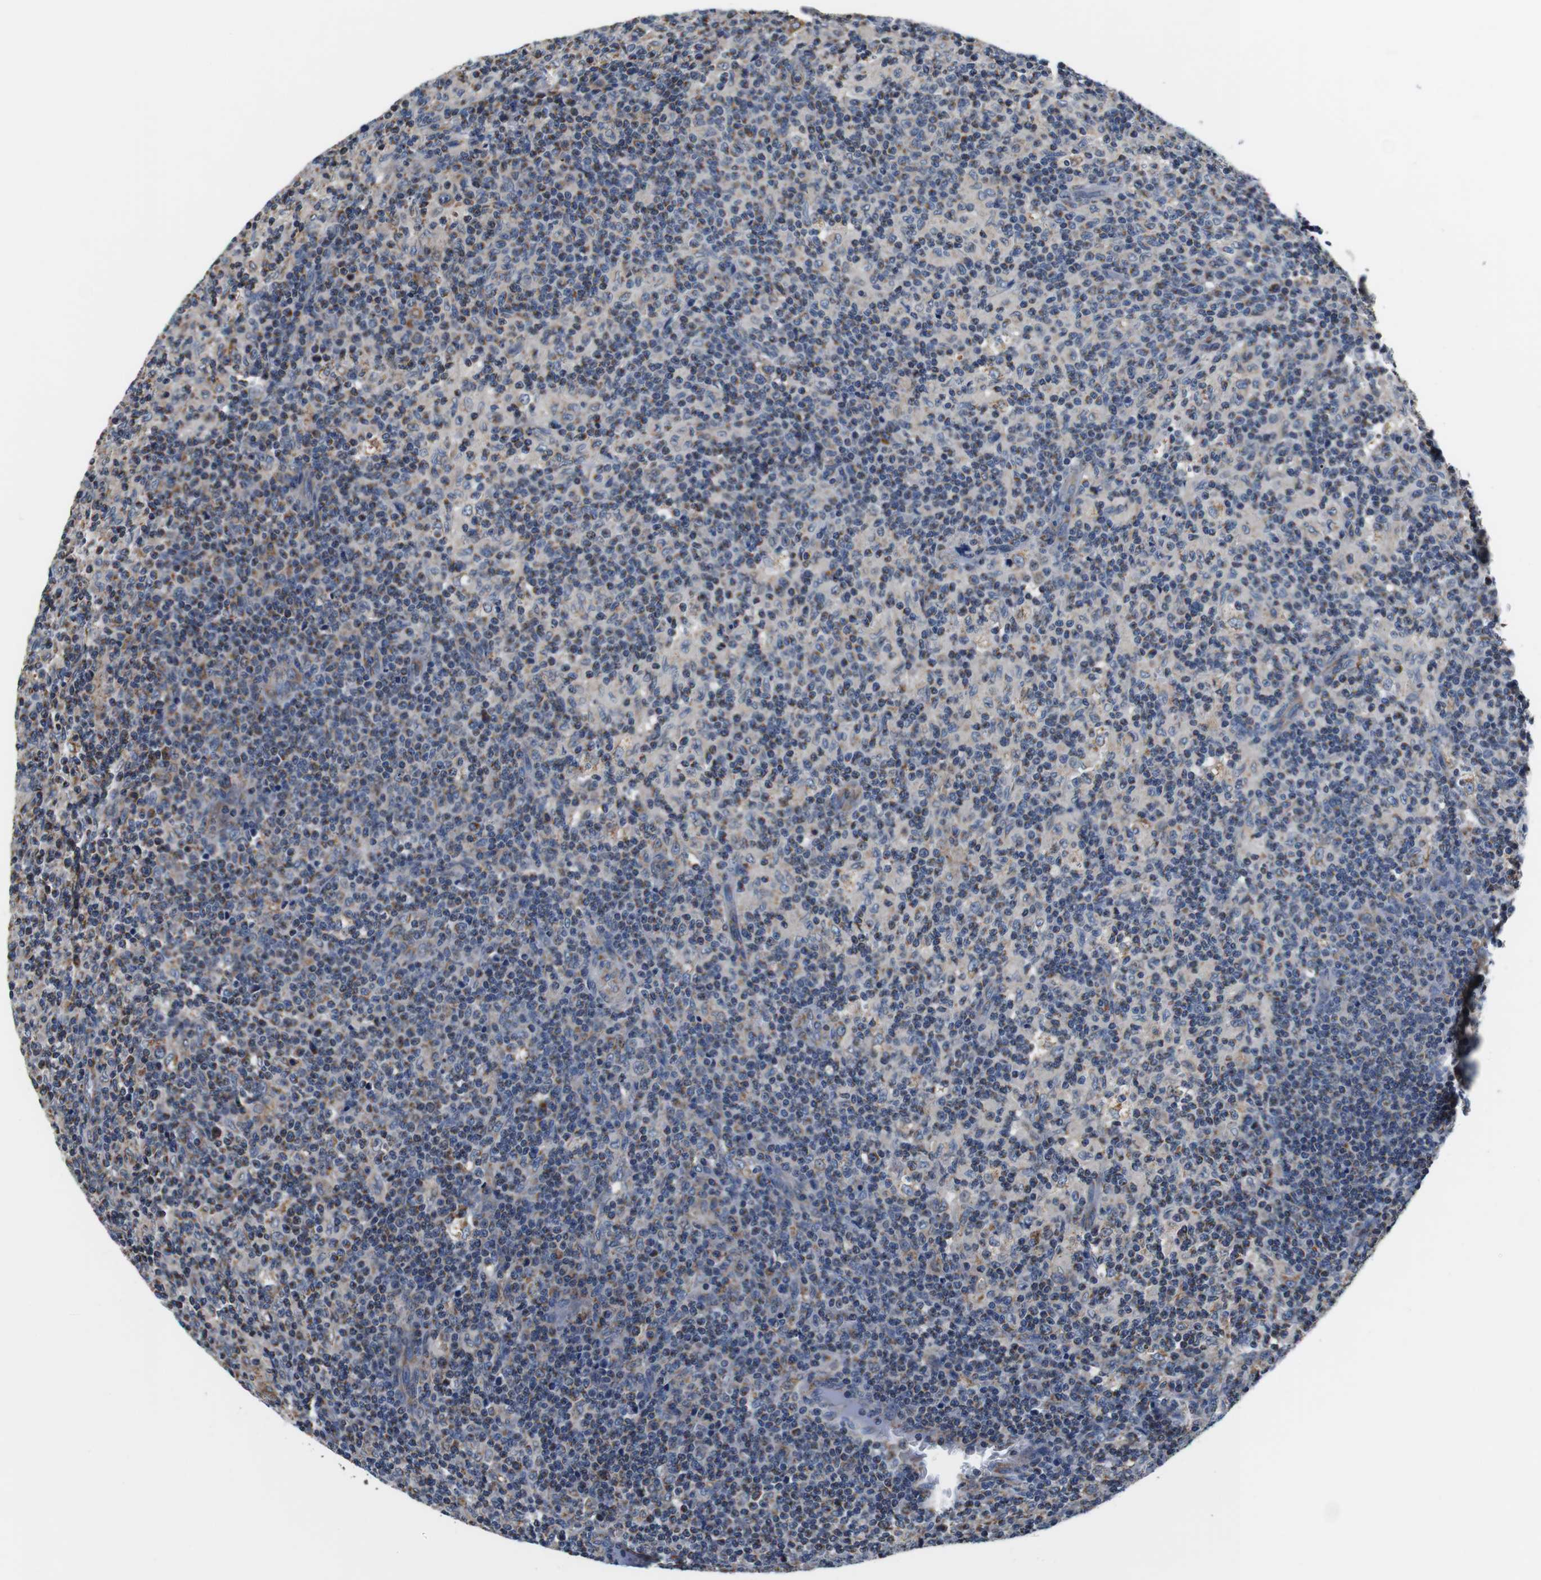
{"staining": {"intensity": "negative", "quantity": "none", "location": "none"}, "tissue": "lymph node", "cell_type": "Germinal center cells", "image_type": "normal", "snomed": [{"axis": "morphology", "description": "Normal tissue, NOS"}, {"axis": "morphology", "description": "Inflammation, NOS"}, {"axis": "topography", "description": "Lymph node"}], "caption": "IHC image of normal lymph node: lymph node stained with DAB (3,3'-diaminobenzidine) reveals no significant protein positivity in germinal center cells. Nuclei are stained in blue.", "gene": "LRP4", "patient": {"sex": "male", "age": 55}}